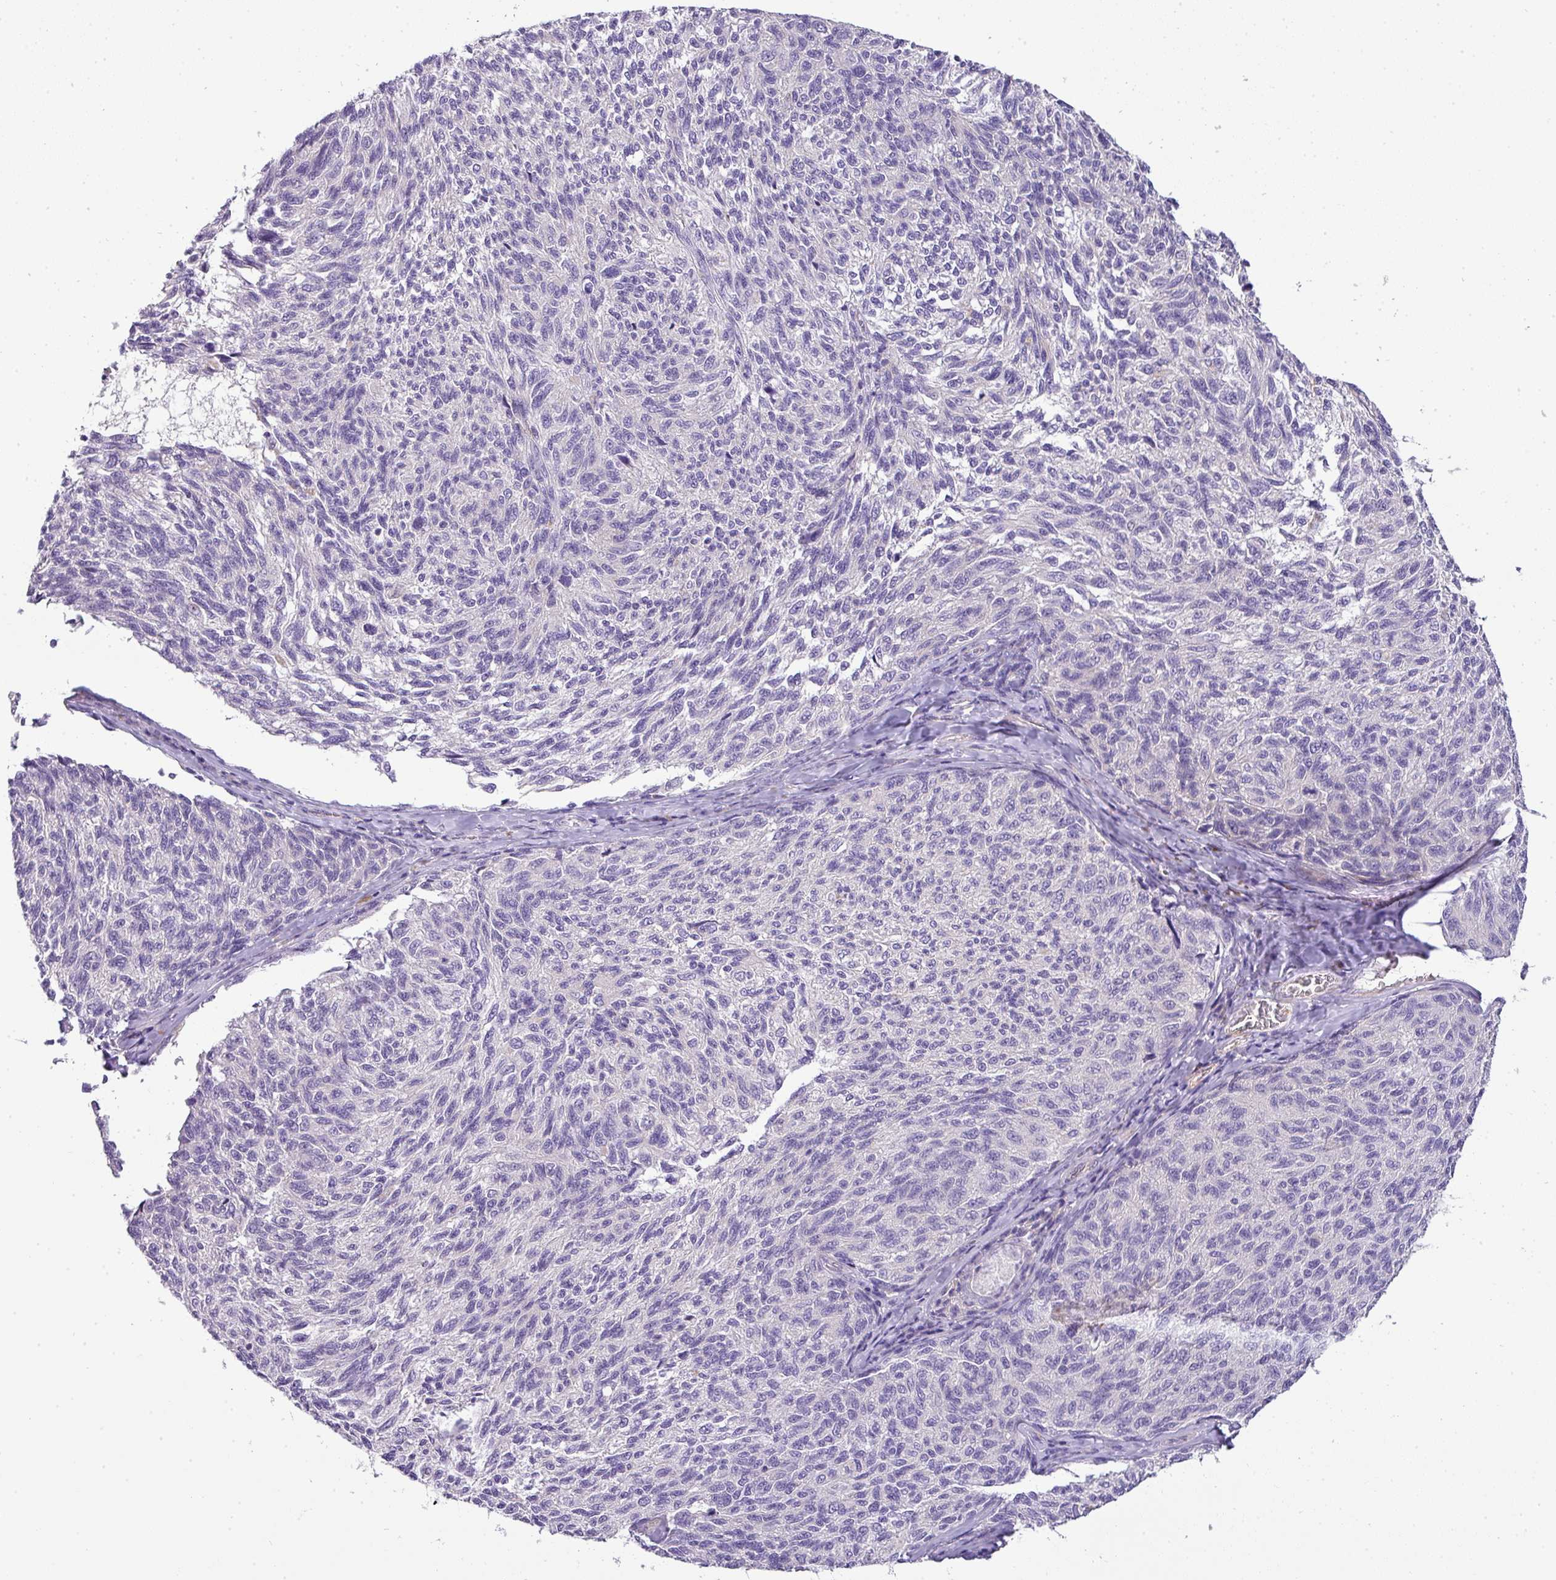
{"staining": {"intensity": "negative", "quantity": "none", "location": "none"}, "tissue": "melanoma", "cell_type": "Tumor cells", "image_type": "cancer", "snomed": [{"axis": "morphology", "description": "Malignant melanoma, NOS"}, {"axis": "topography", "description": "Skin"}], "caption": "Tumor cells show no significant protein expression in melanoma. (DAB IHC visualized using brightfield microscopy, high magnification).", "gene": "ENSG00000273748", "patient": {"sex": "female", "age": 73}}